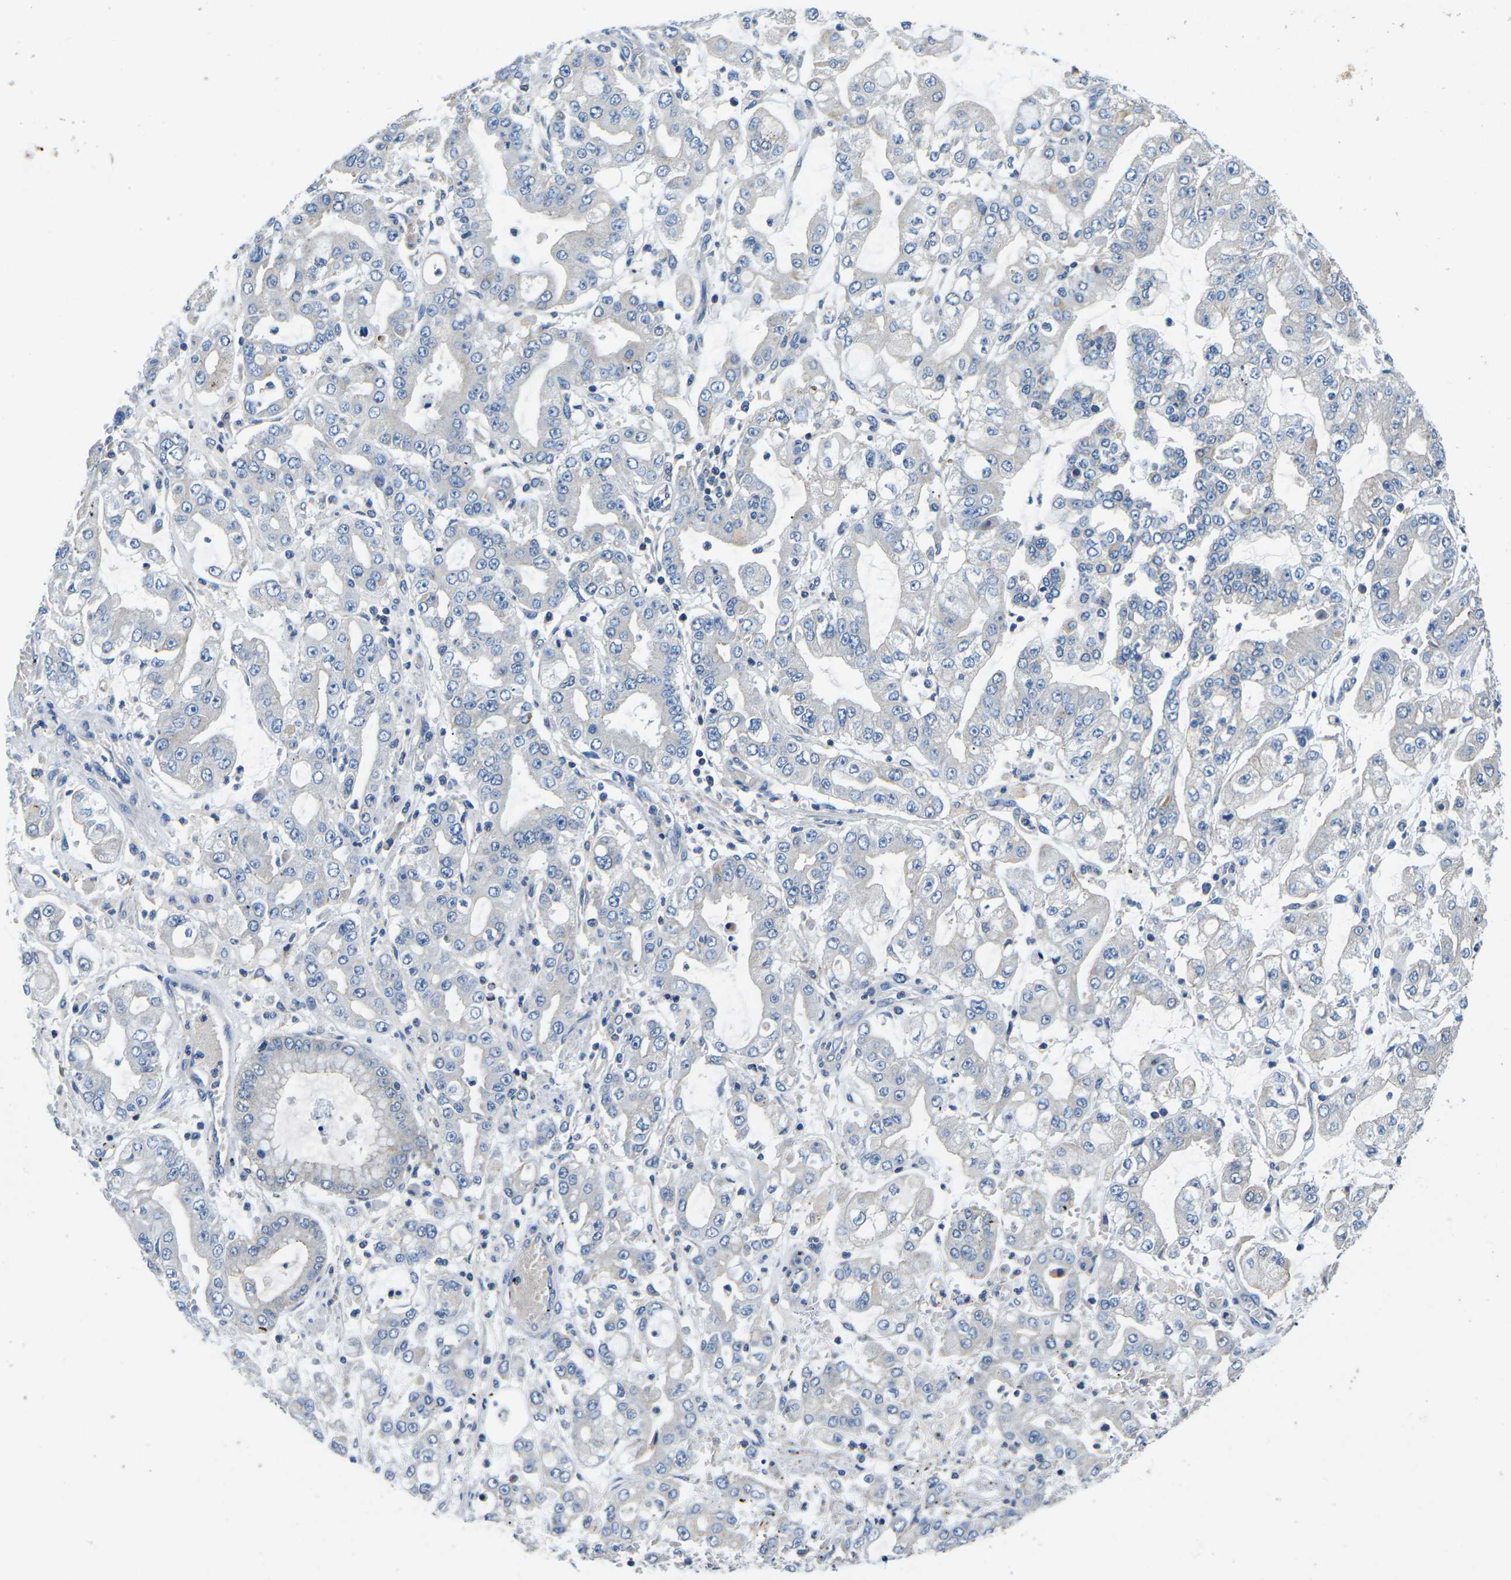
{"staining": {"intensity": "negative", "quantity": "none", "location": "none"}, "tissue": "stomach cancer", "cell_type": "Tumor cells", "image_type": "cancer", "snomed": [{"axis": "morphology", "description": "Adenocarcinoma, NOS"}, {"axis": "topography", "description": "Stomach"}], "caption": "An image of human stomach adenocarcinoma is negative for staining in tumor cells.", "gene": "PDCD6IP", "patient": {"sex": "male", "age": 76}}